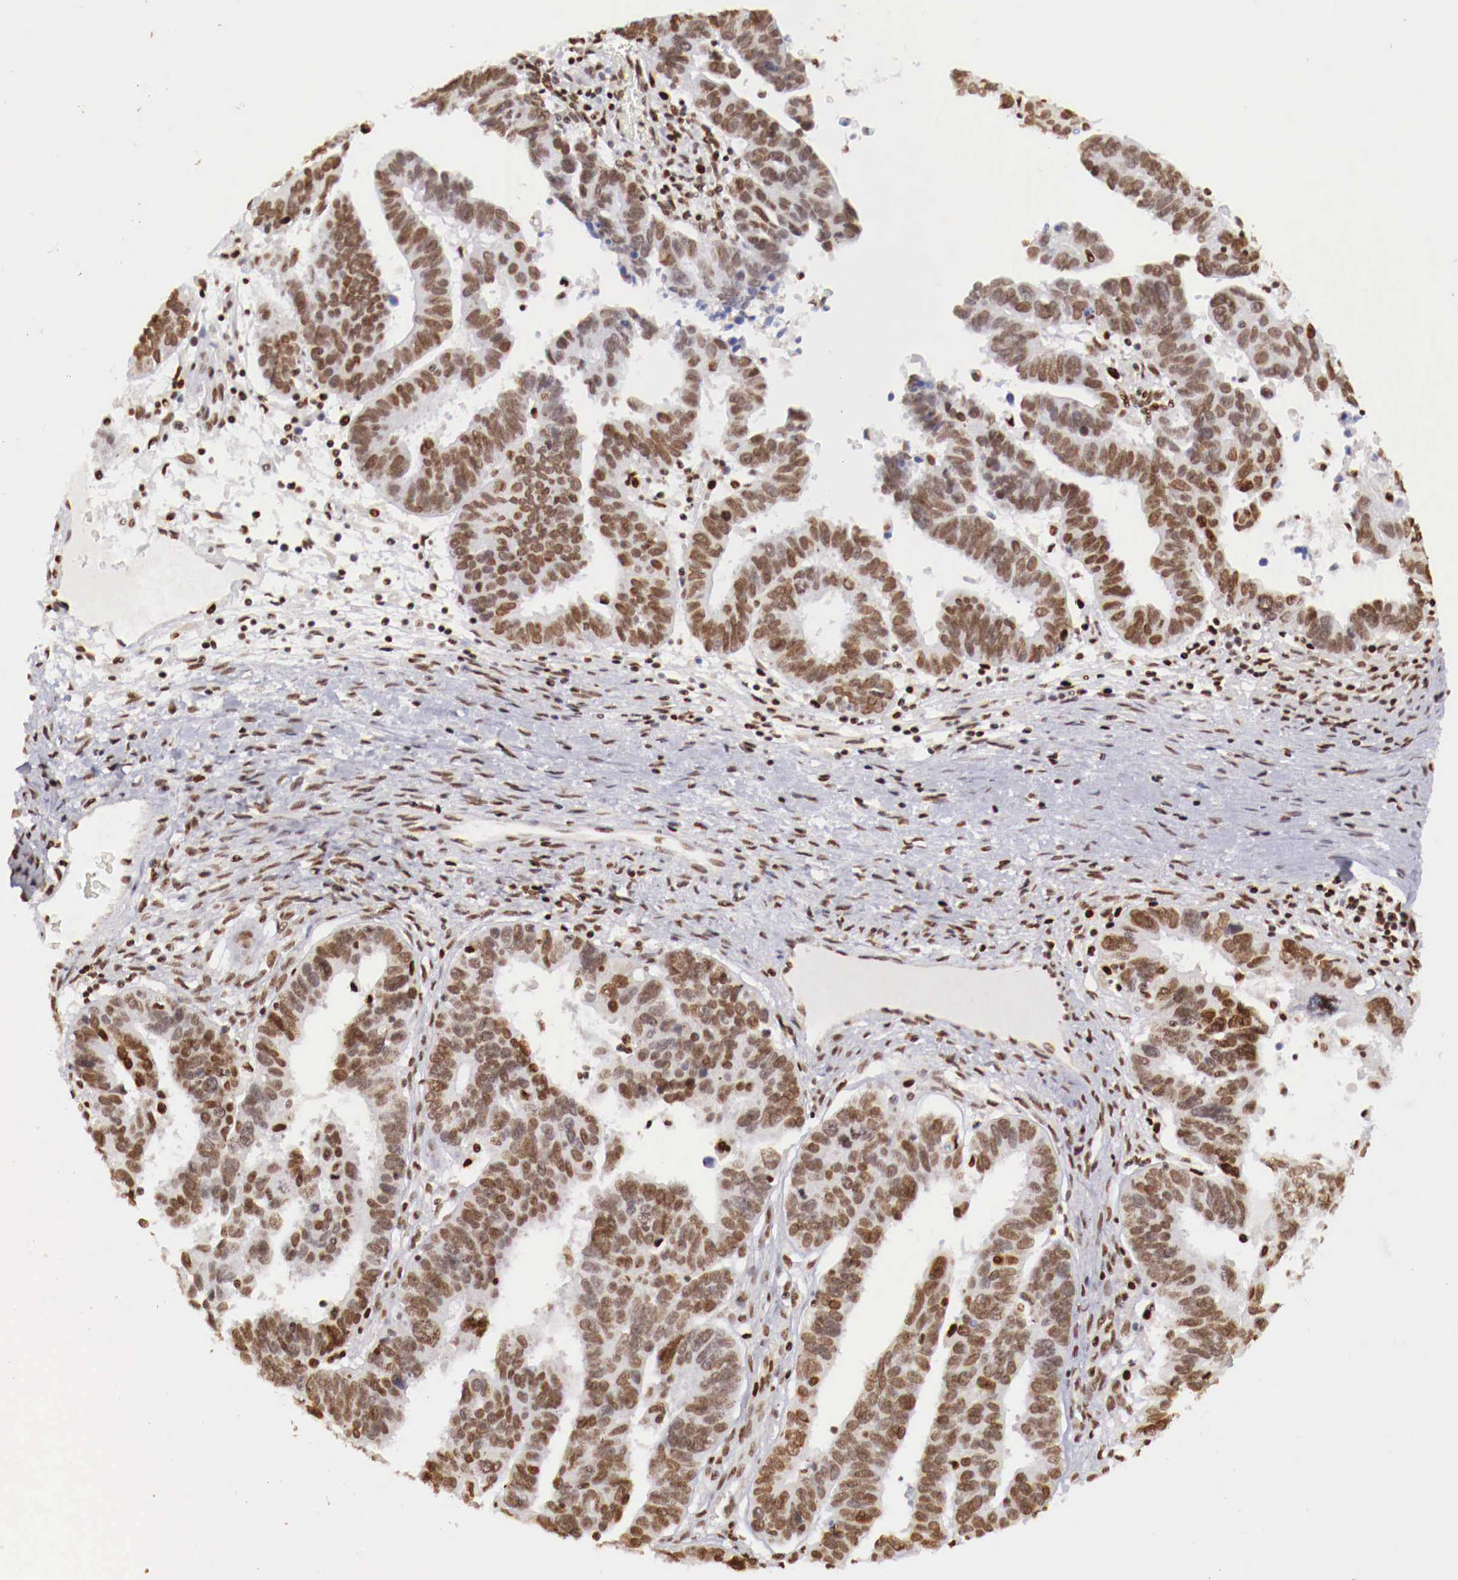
{"staining": {"intensity": "moderate", "quantity": ">75%", "location": "nuclear"}, "tissue": "ovarian cancer", "cell_type": "Tumor cells", "image_type": "cancer", "snomed": [{"axis": "morphology", "description": "Carcinoma, endometroid"}, {"axis": "morphology", "description": "Cystadenocarcinoma, serous, NOS"}, {"axis": "topography", "description": "Ovary"}], "caption": "A brown stain highlights moderate nuclear positivity of a protein in ovarian cancer (serous cystadenocarcinoma) tumor cells.", "gene": "MAX", "patient": {"sex": "female", "age": 45}}